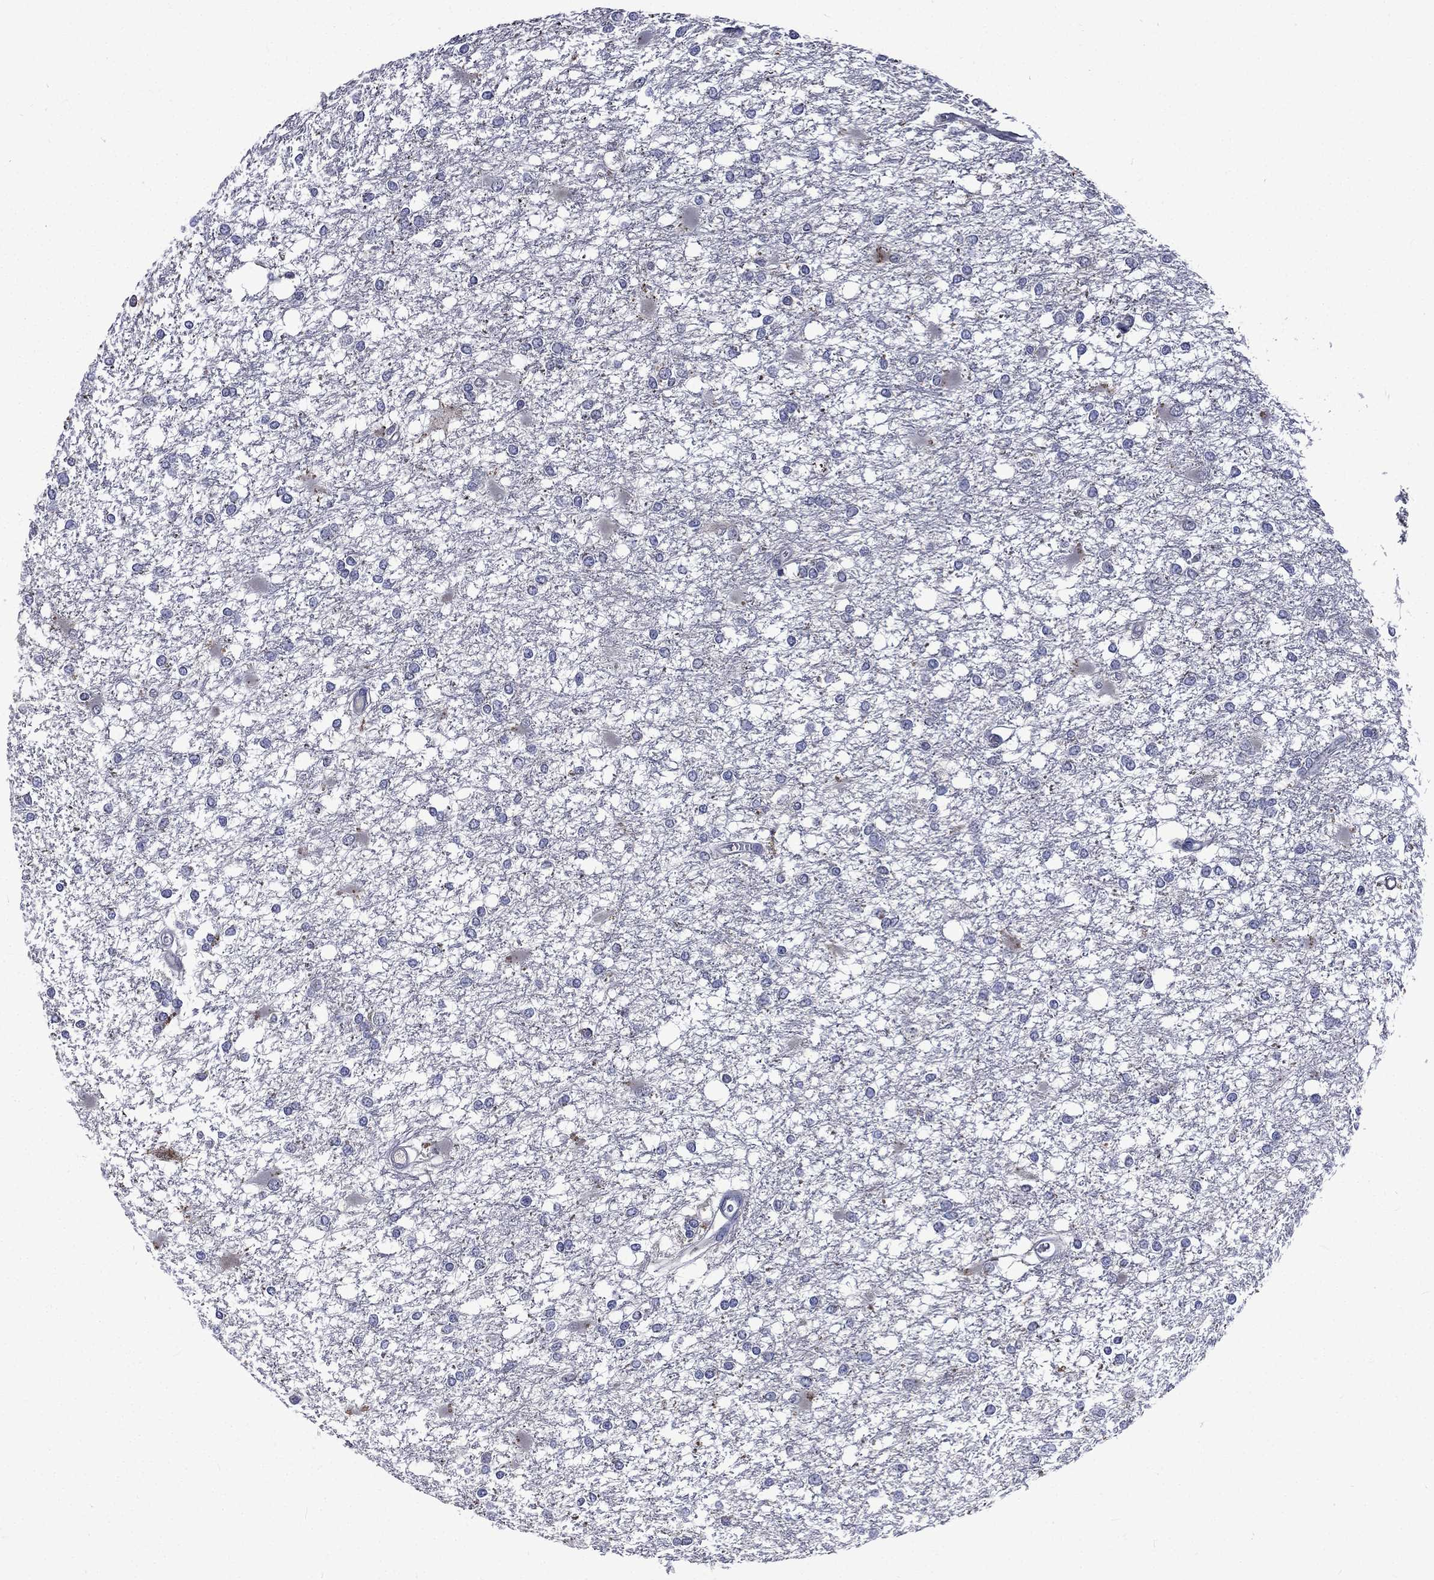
{"staining": {"intensity": "negative", "quantity": "none", "location": "none"}, "tissue": "glioma", "cell_type": "Tumor cells", "image_type": "cancer", "snomed": [{"axis": "morphology", "description": "Glioma, malignant, High grade"}, {"axis": "topography", "description": "Cerebral cortex"}], "caption": "IHC micrograph of glioma stained for a protein (brown), which displays no expression in tumor cells.", "gene": "CA12", "patient": {"sex": "male", "age": 79}}